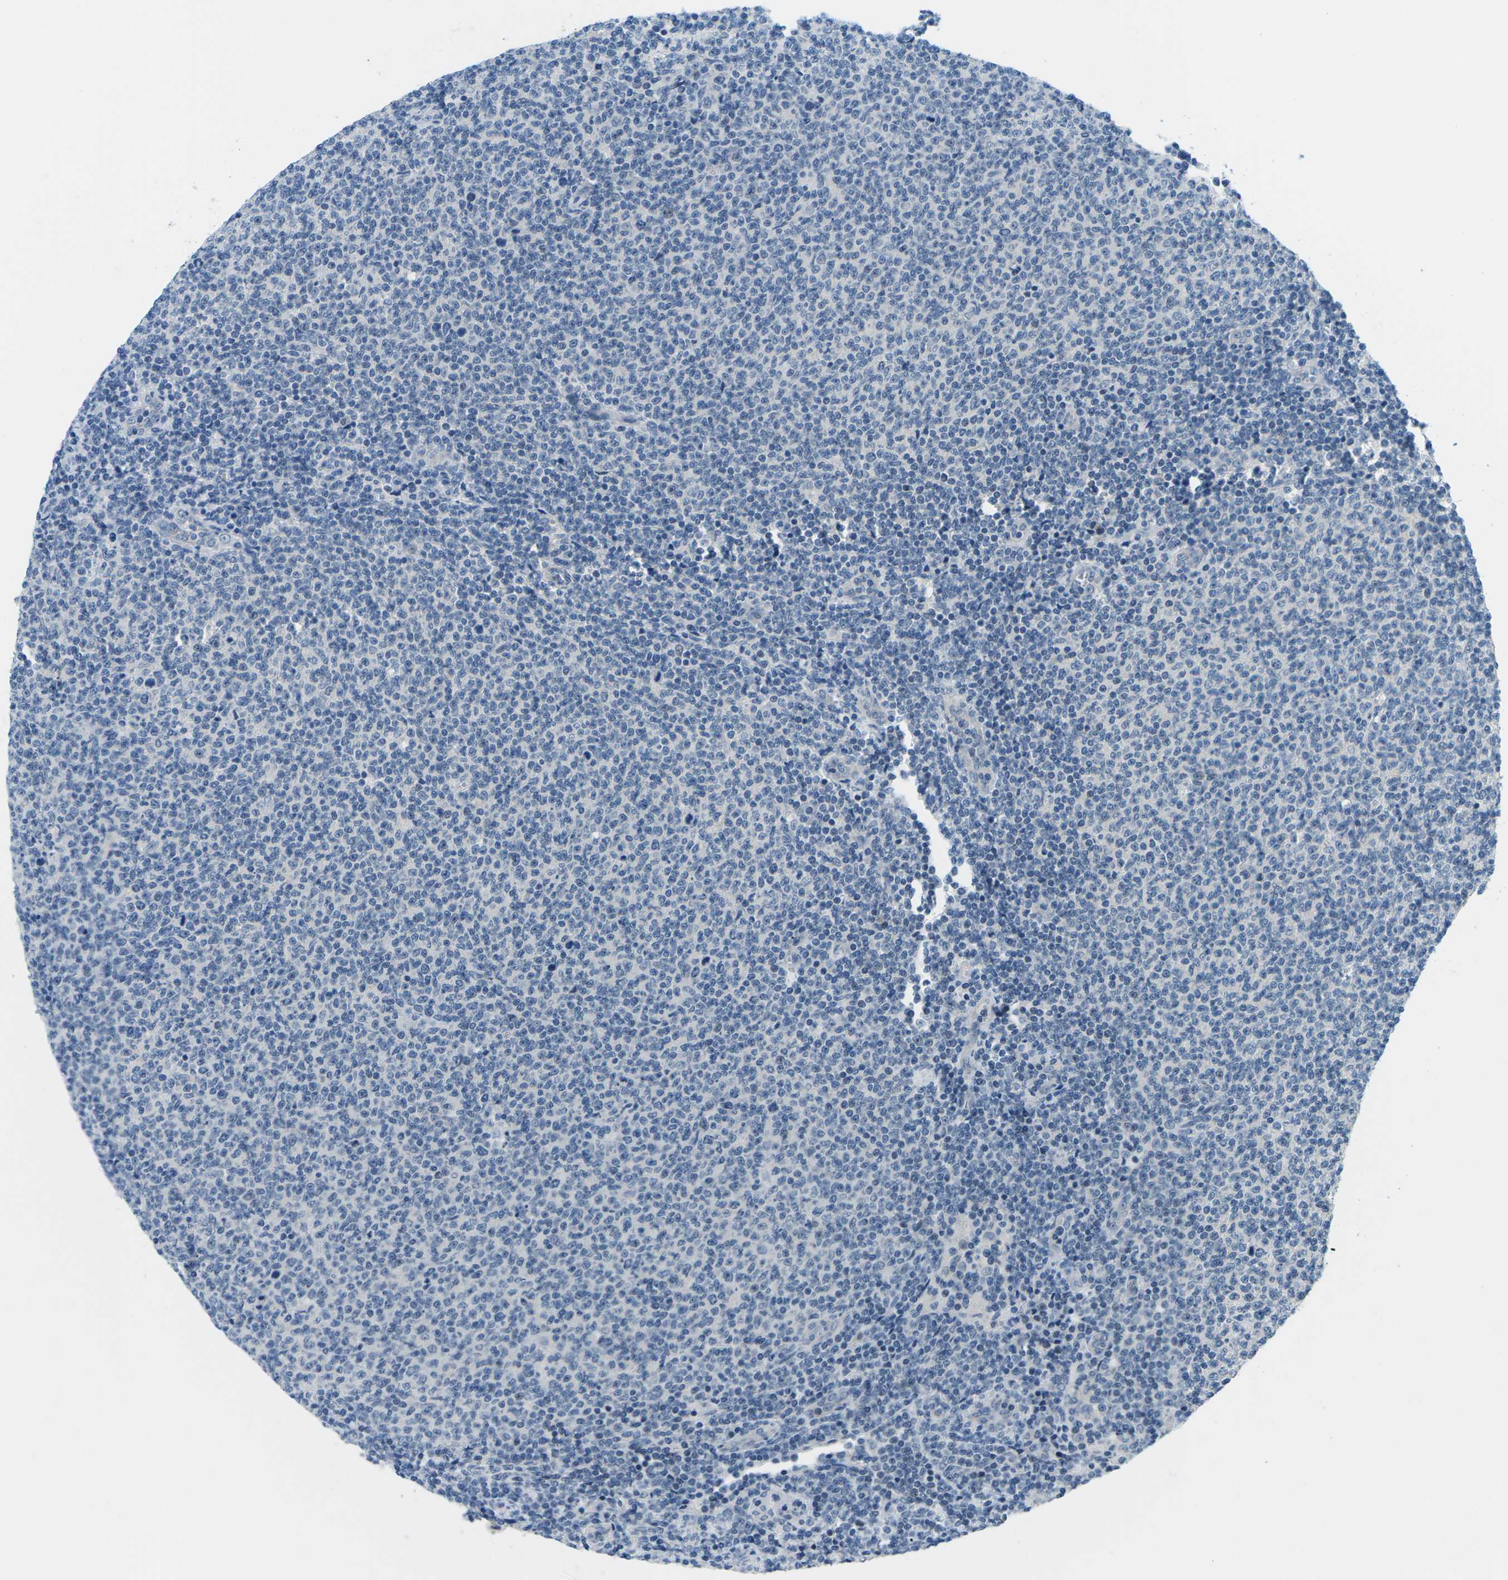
{"staining": {"intensity": "negative", "quantity": "none", "location": "none"}, "tissue": "lymphoma", "cell_type": "Tumor cells", "image_type": "cancer", "snomed": [{"axis": "morphology", "description": "Malignant lymphoma, non-Hodgkin's type, Low grade"}, {"axis": "topography", "description": "Lymph node"}], "caption": "IHC photomicrograph of neoplastic tissue: human lymphoma stained with DAB (3,3'-diaminobenzidine) shows no significant protein staining in tumor cells.", "gene": "CTNND1", "patient": {"sex": "male", "age": 66}}